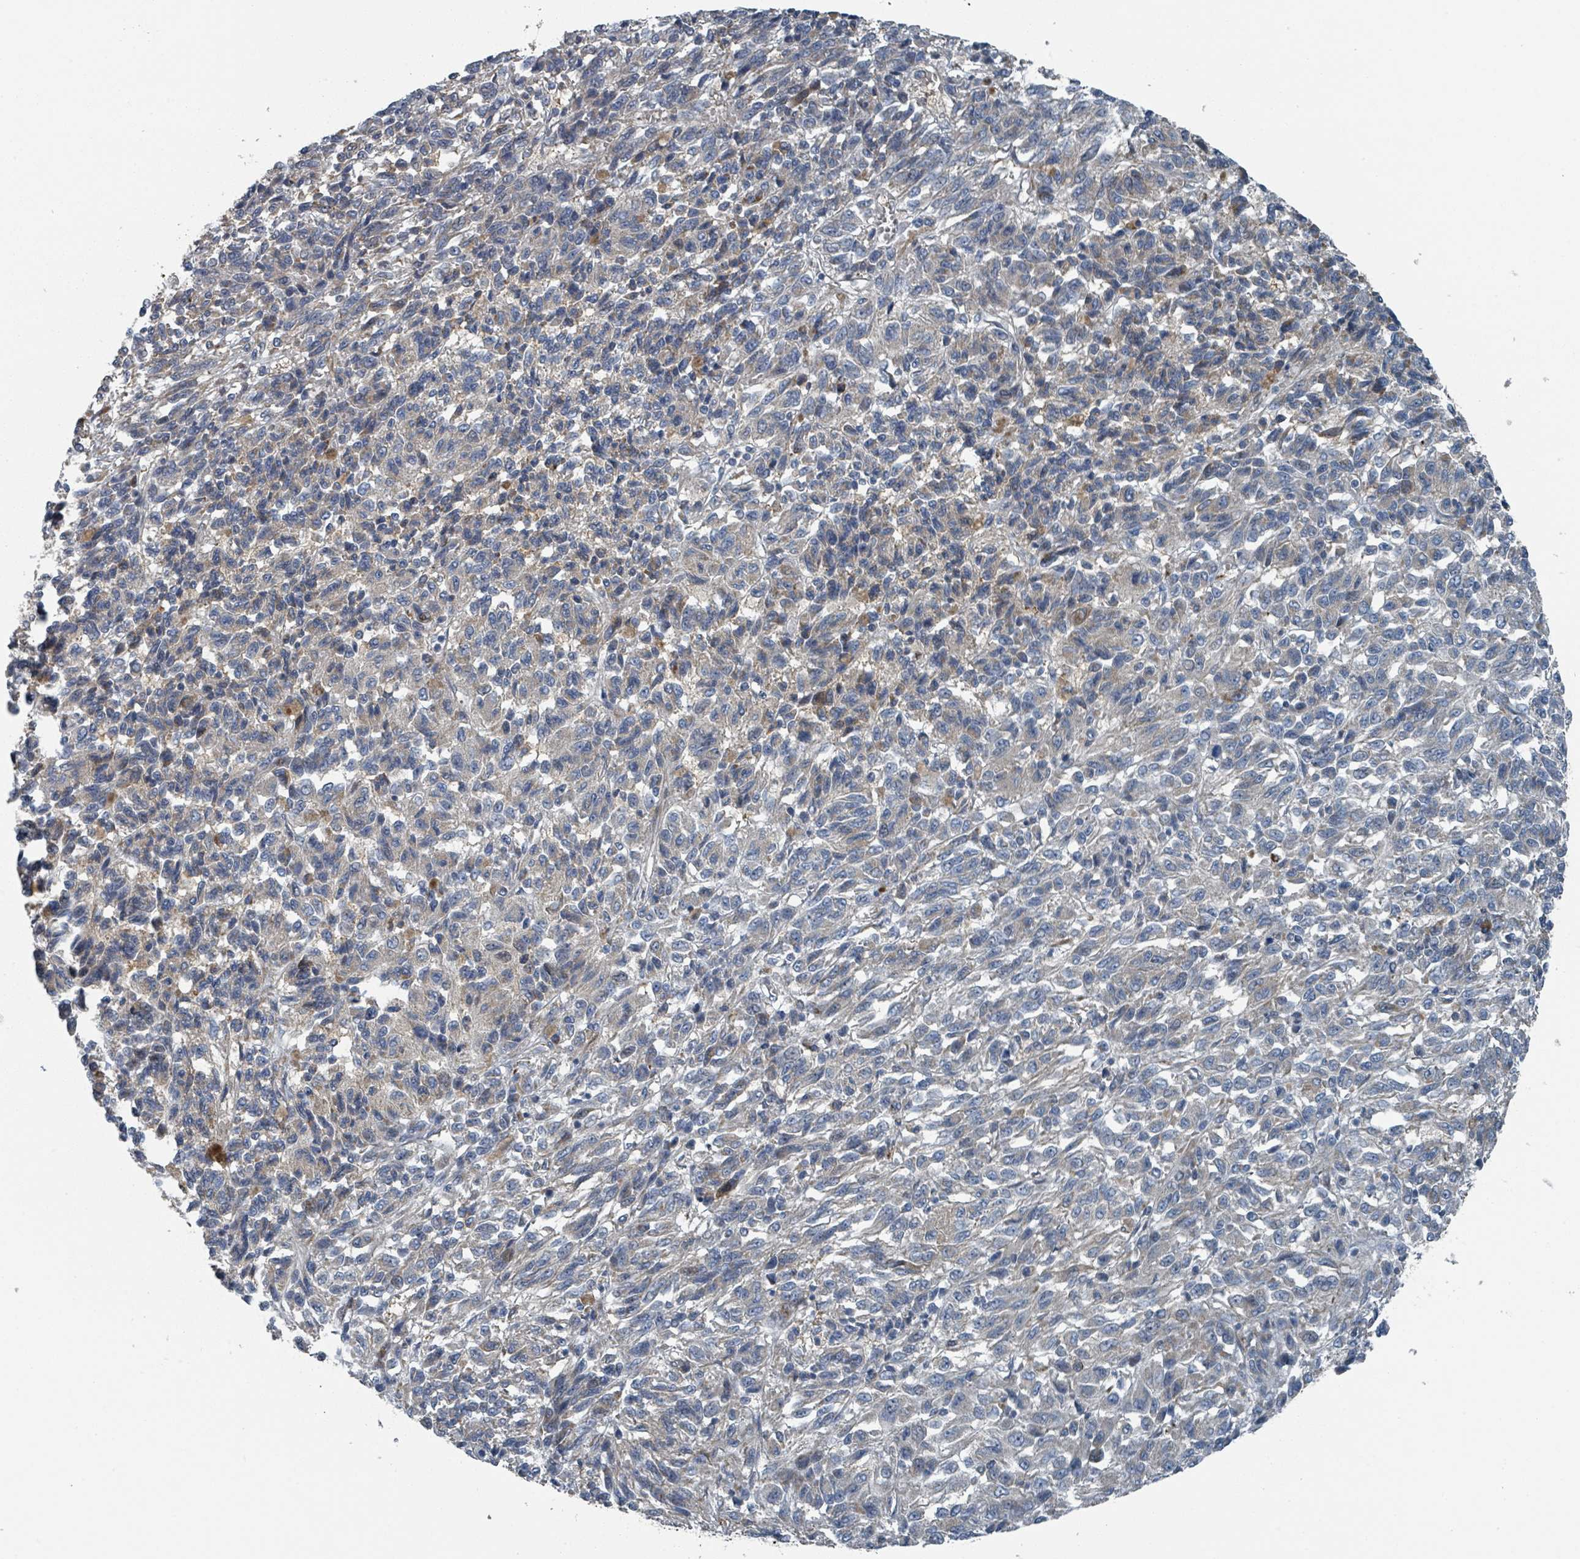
{"staining": {"intensity": "weak", "quantity": "<25%", "location": "cytoplasmic/membranous"}, "tissue": "melanoma", "cell_type": "Tumor cells", "image_type": "cancer", "snomed": [{"axis": "morphology", "description": "Malignant melanoma, Metastatic site"}, {"axis": "topography", "description": "Lung"}], "caption": "Tumor cells show no significant protein expression in melanoma.", "gene": "DIPK2A", "patient": {"sex": "male", "age": 64}}